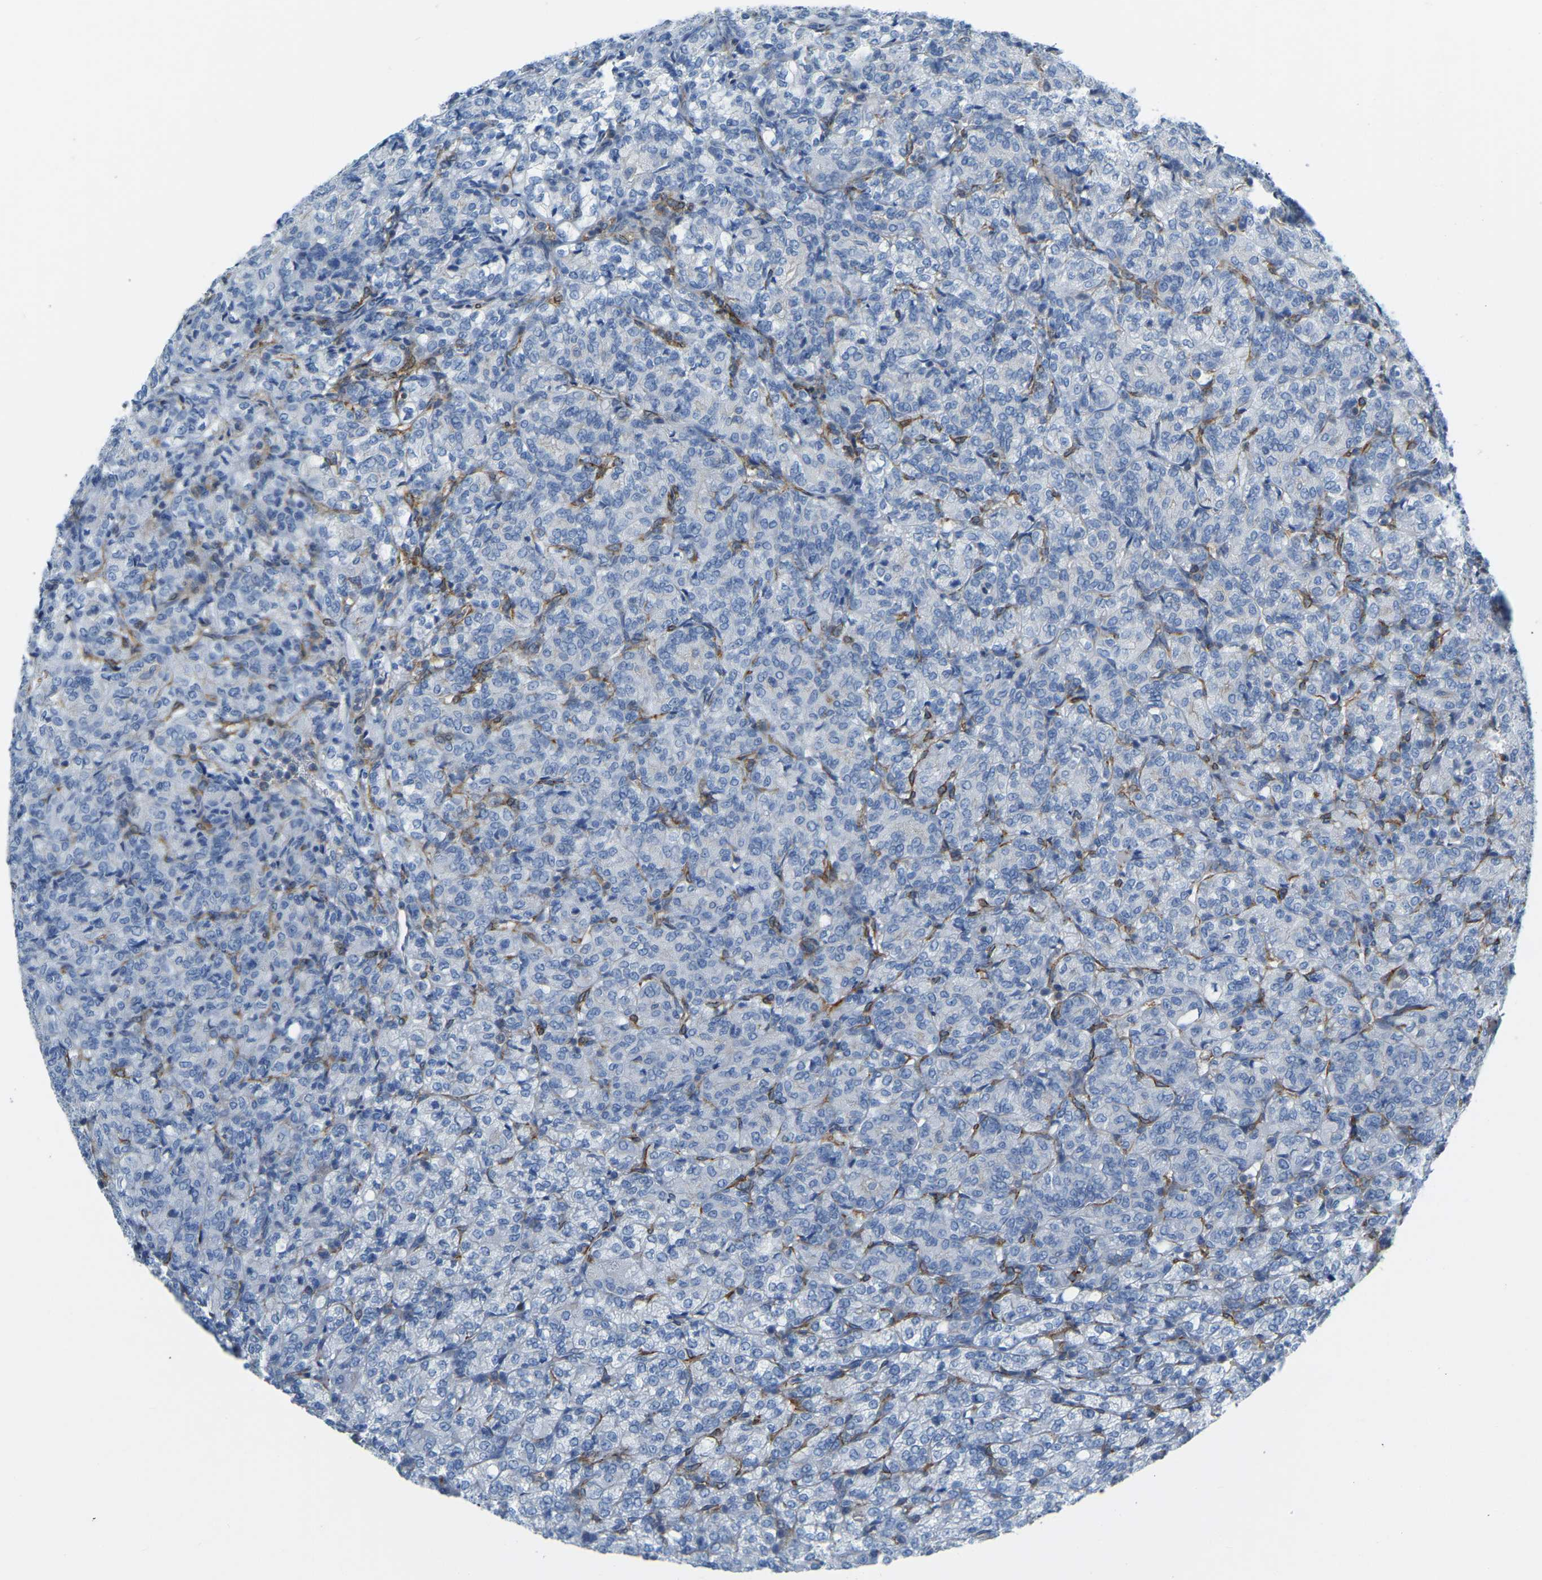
{"staining": {"intensity": "negative", "quantity": "none", "location": "none"}, "tissue": "renal cancer", "cell_type": "Tumor cells", "image_type": "cancer", "snomed": [{"axis": "morphology", "description": "Adenocarcinoma, NOS"}, {"axis": "topography", "description": "Kidney"}], "caption": "This photomicrograph is of renal adenocarcinoma stained with immunohistochemistry (IHC) to label a protein in brown with the nuclei are counter-stained blue. There is no staining in tumor cells. (DAB immunohistochemistry (IHC) visualized using brightfield microscopy, high magnification).", "gene": "MYL3", "patient": {"sex": "male", "age": 77}}